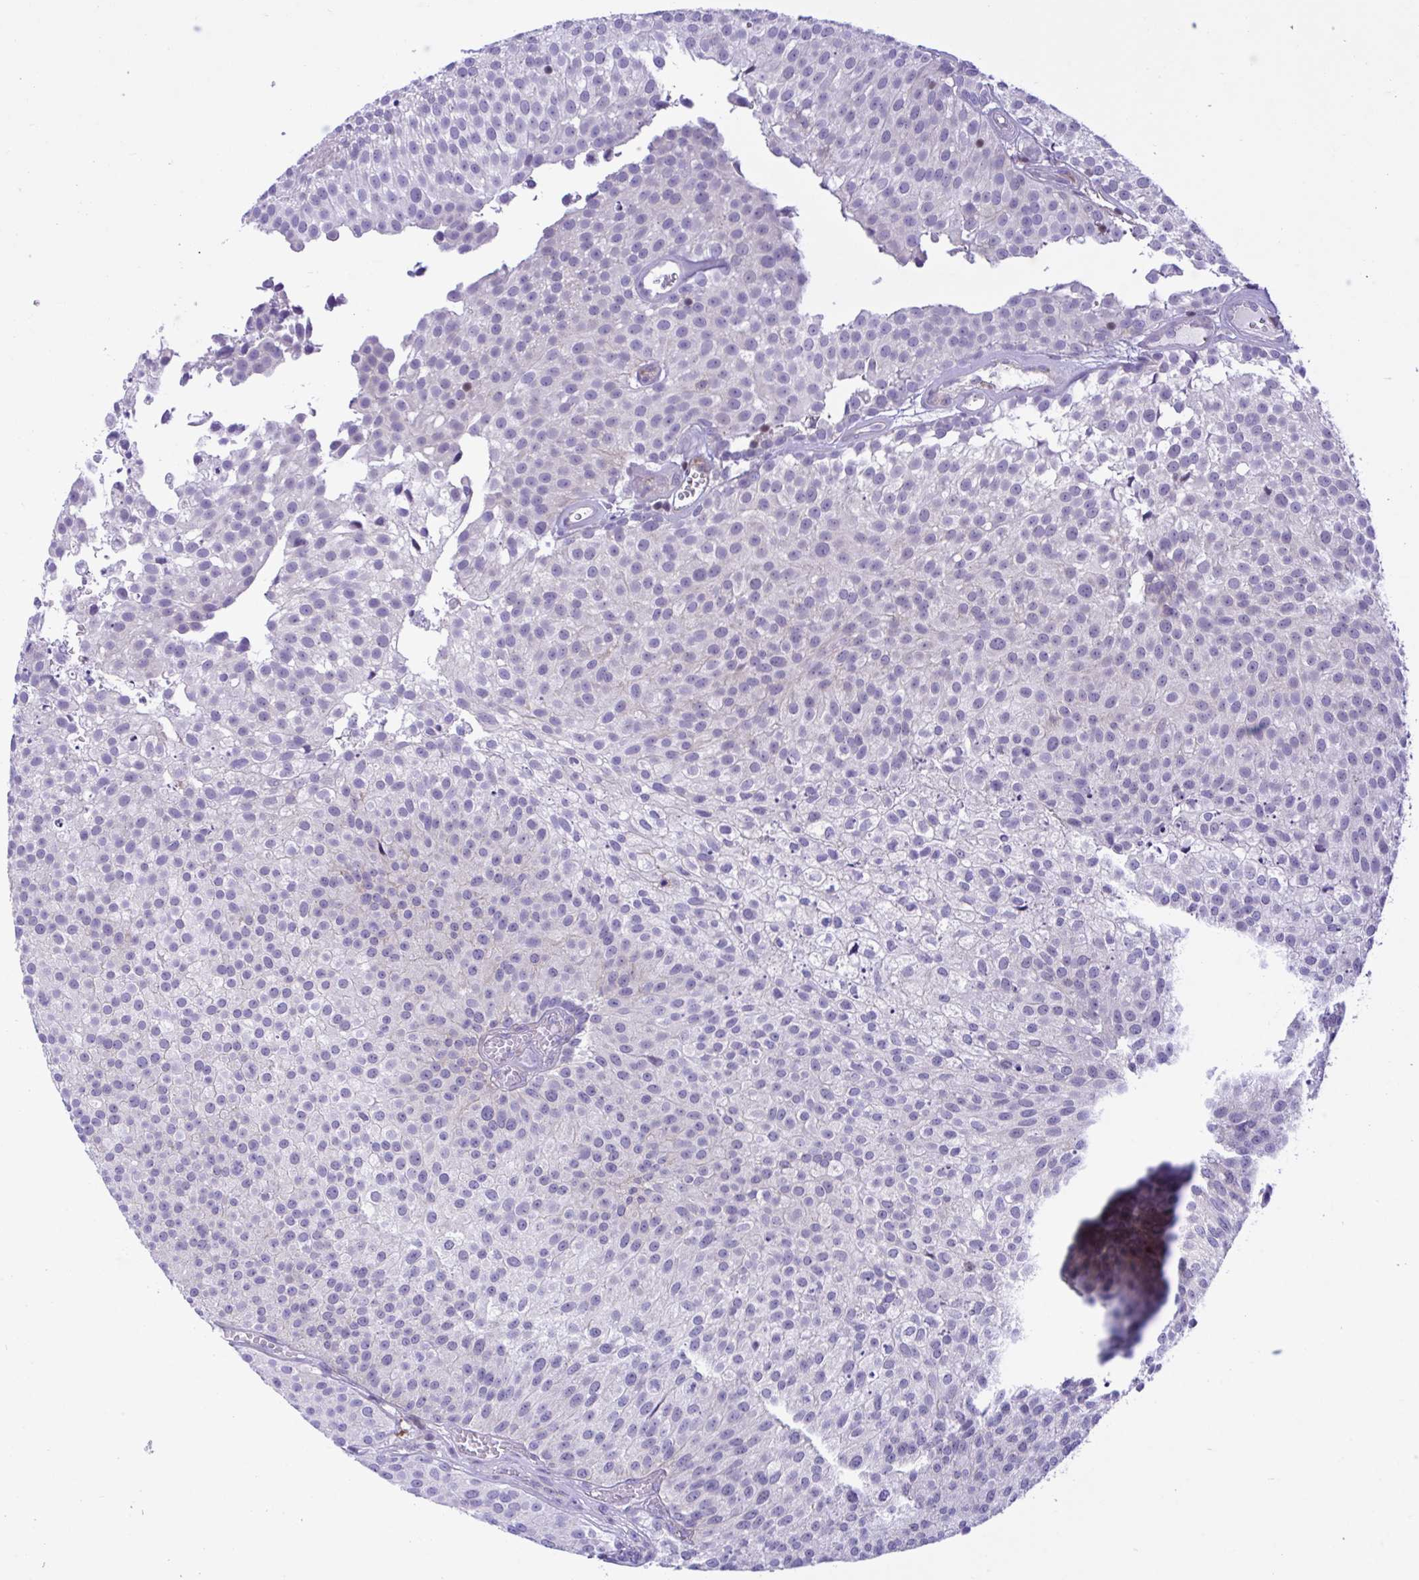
{"staining": {"intensity": "negative", "quantity": "none", "location": "none"}, "tissue": "urothelial cancer", "cell_type": "Tumor cells", "image_type": "cancer", "snomed": [{"axis": "morphology", "description": "Urothelial carcinoma, Low grade"}, {"axis": "topography", "description": "Urinary bladder"}], "caption": "DAB (3,3'-diaminobenzidine) immunohistochemical staining of urothelial cancer demonstrates no significant staining in tumor cells. Brightfield microscopy of immunohistochemistry stained with DAB (3,3'-diaminobenzidine) (brown) and hematoxylin (blue), captured at high magnification.", "gene": "SNX11", "patient": {"sex": "female", "age": 79}}